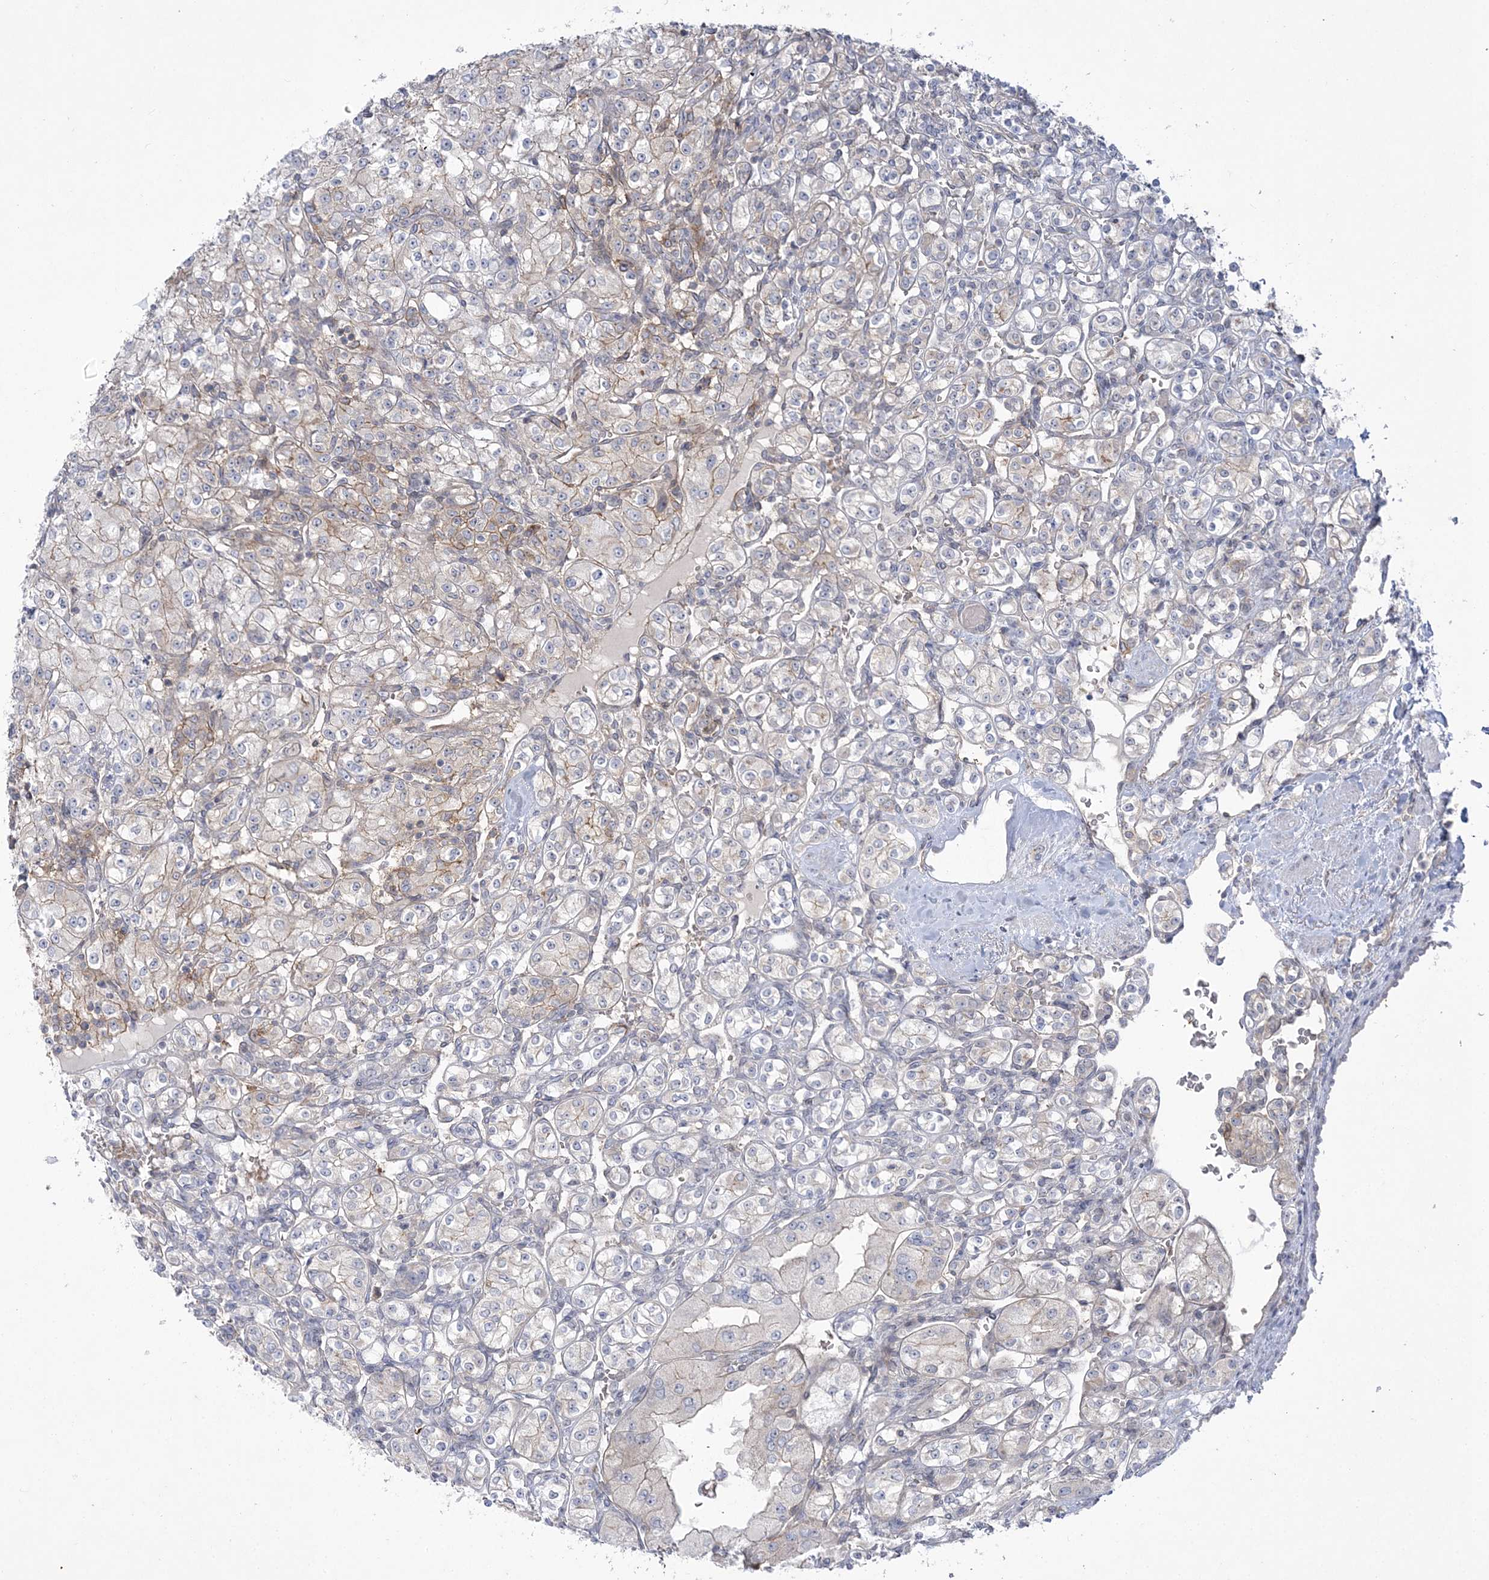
{"staining": {"intensity": "moderate", "quantity": "<25%", "location": "cytoplasmic/membranous"}, "tissue": "renal cancer", "cell_type": "Tumor cells", "image_type": "cancer", "snomed": [{"axis": "morphology", "description": "Adenocarcinoma, NOS"}, {"axis": "topography", "description": "Kidney"}], "caption": "Renal adenocarcinoma stained for a protein (brown) reveals moderate cytoplasmic/membranous positive staining in about <25% of tumor cells.", "gene": "ADAMTS12", "patient": {"sex": "male", "age": 77}}